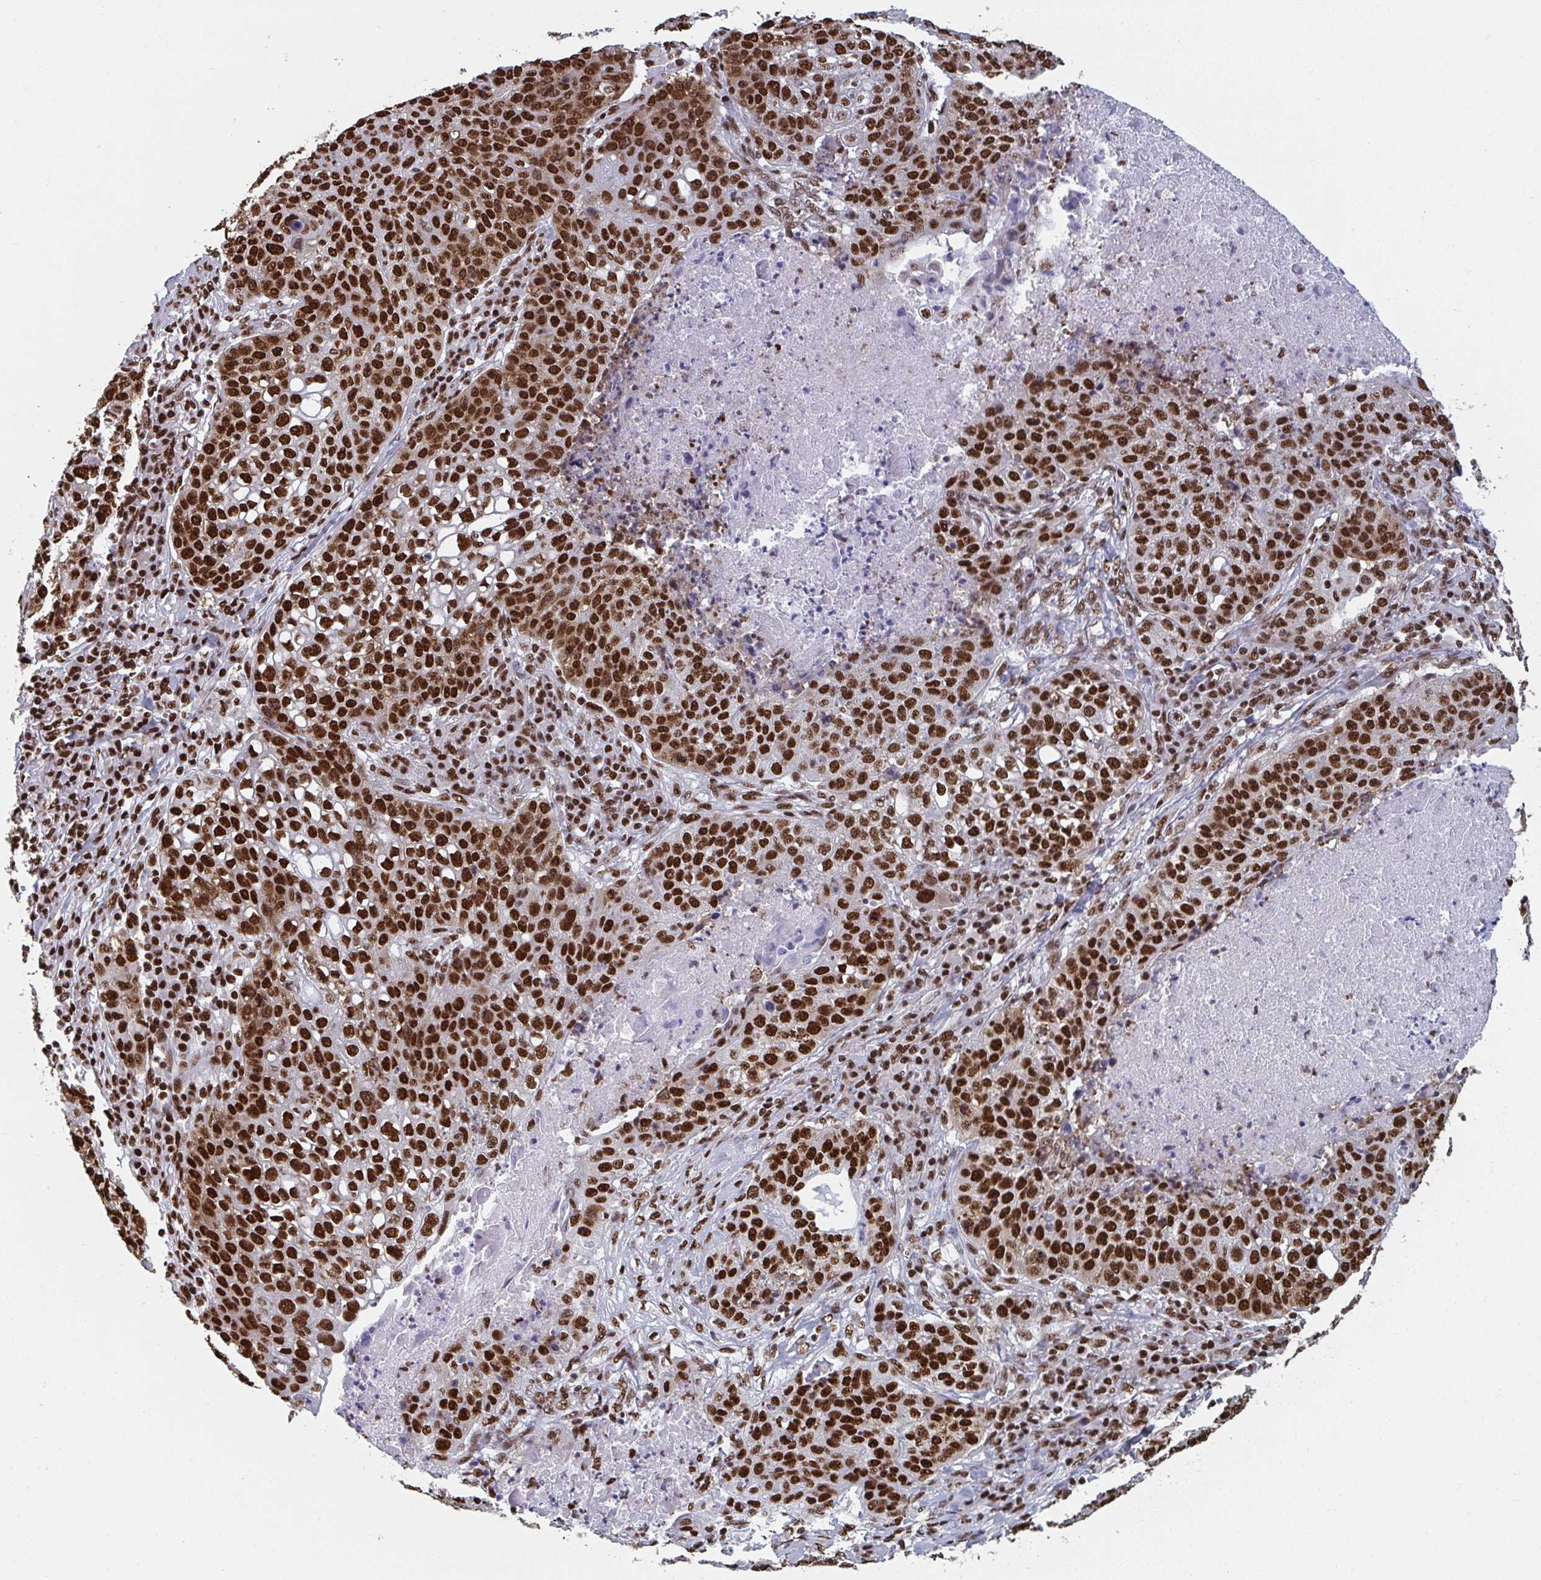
{"staining": {"intensity": "strong", "quantity": ">75%", "location": "nuclear"}, "tissue": "lung cancer", "cell_type": "Tumor cells", "image_type": "cancer", "snomed": [{"axis": "morphology", "description": "Squamous cell carcinoma, NOS"}, {"axis": "topography", "description": "Lung"}], "caption": "Tumor cells reveal strong nuclear positivity in about >75% of cells in lung squamous cell carcinoma. The staining was performed using DAB, with brown indicating positive protein expression. Nuclei are stained blue with hematoxylin.", "gene": "GAR1", "patient": {"sex": "male", "age": 63}}